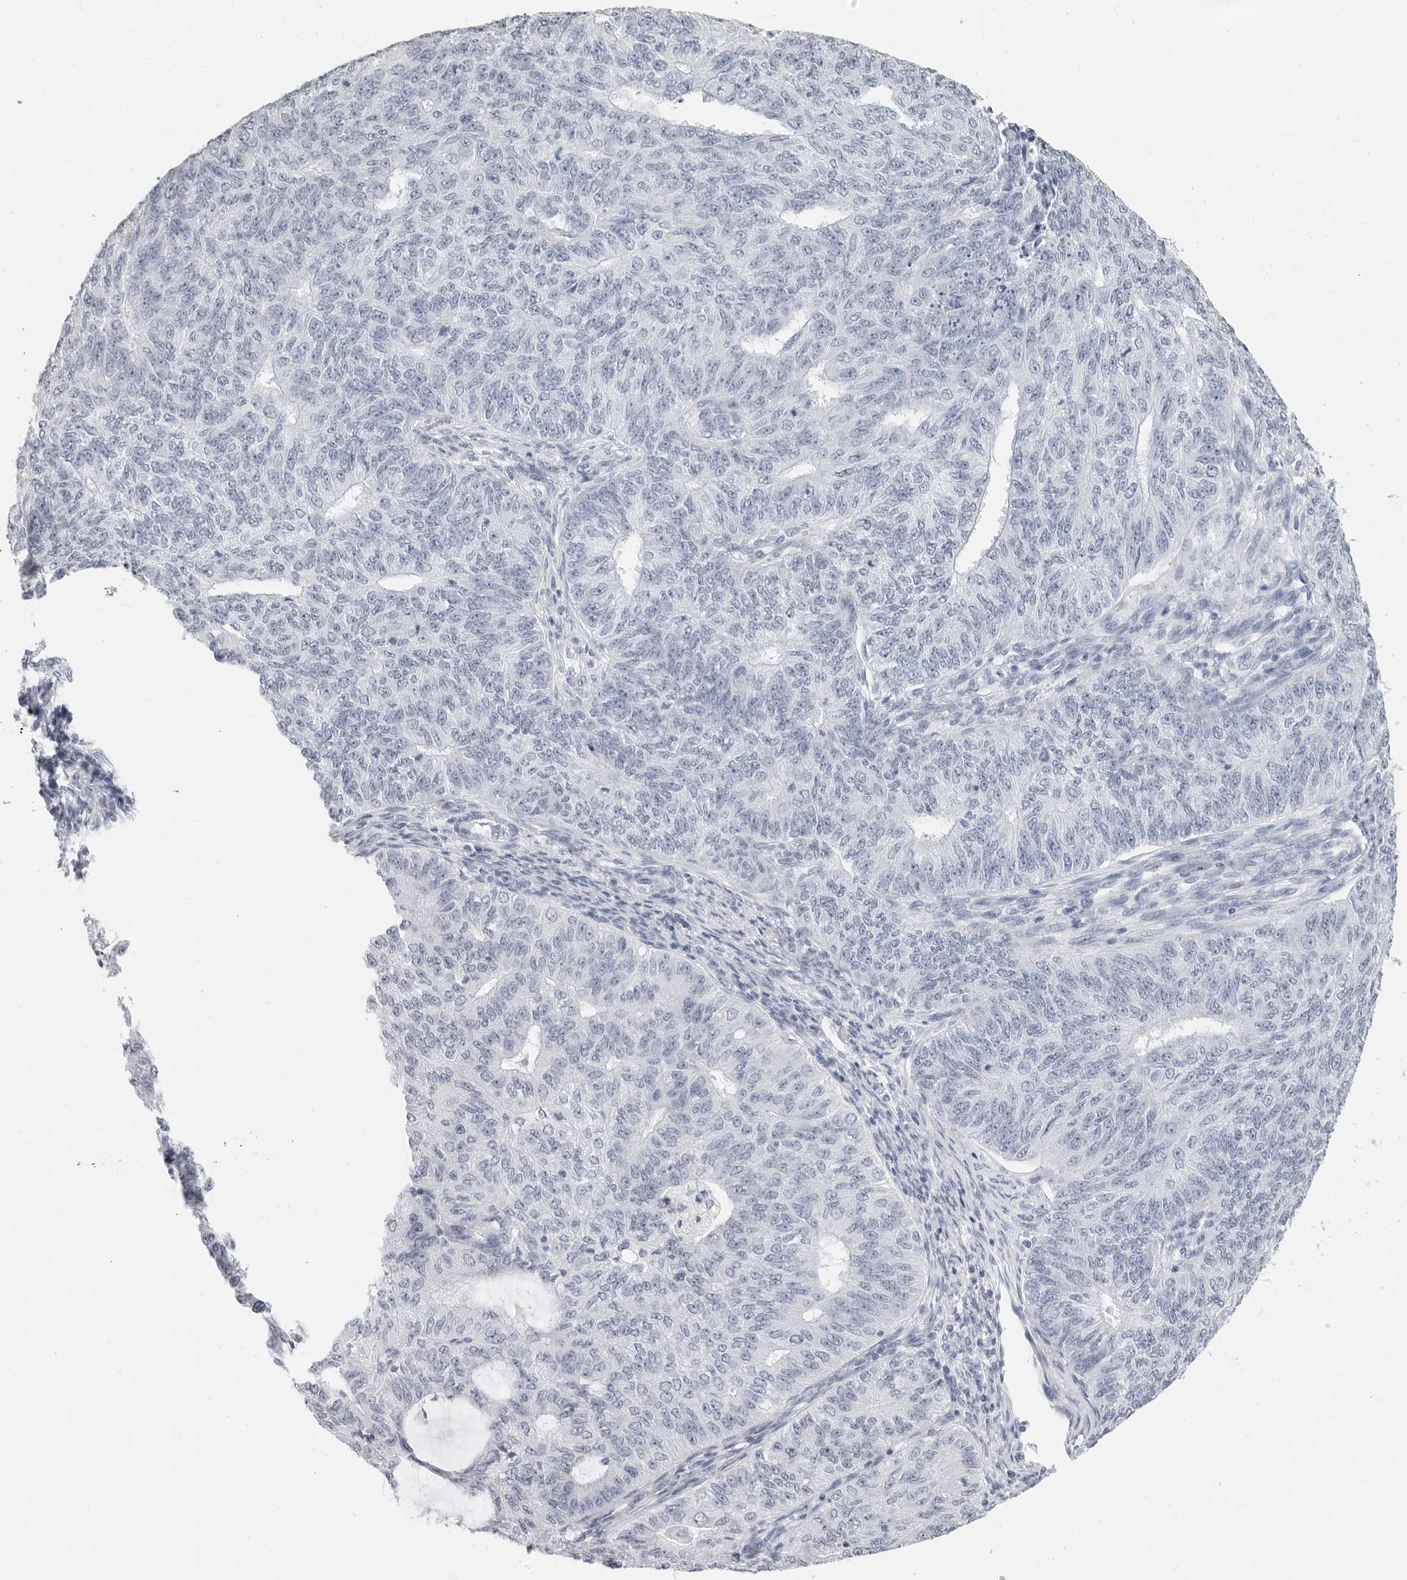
{"staining": {"intensity": "negative", "quantity": "none", "location": "none"}, "tissue": "endometrial cancer", "cell_type": "Tumor cells", "image_type": "cancer", "snomed": [{"axis": "morphology", "description": "Adenocarcinoma, NOS"}, {"axis": "topography", "description": "Endometrium"}], "caption": "A photomicrograph of human endometrial cancer is negative for staining in tumor cells.", "gene": "AGMAT", "patient": {"sex": "female", "age": 32}}